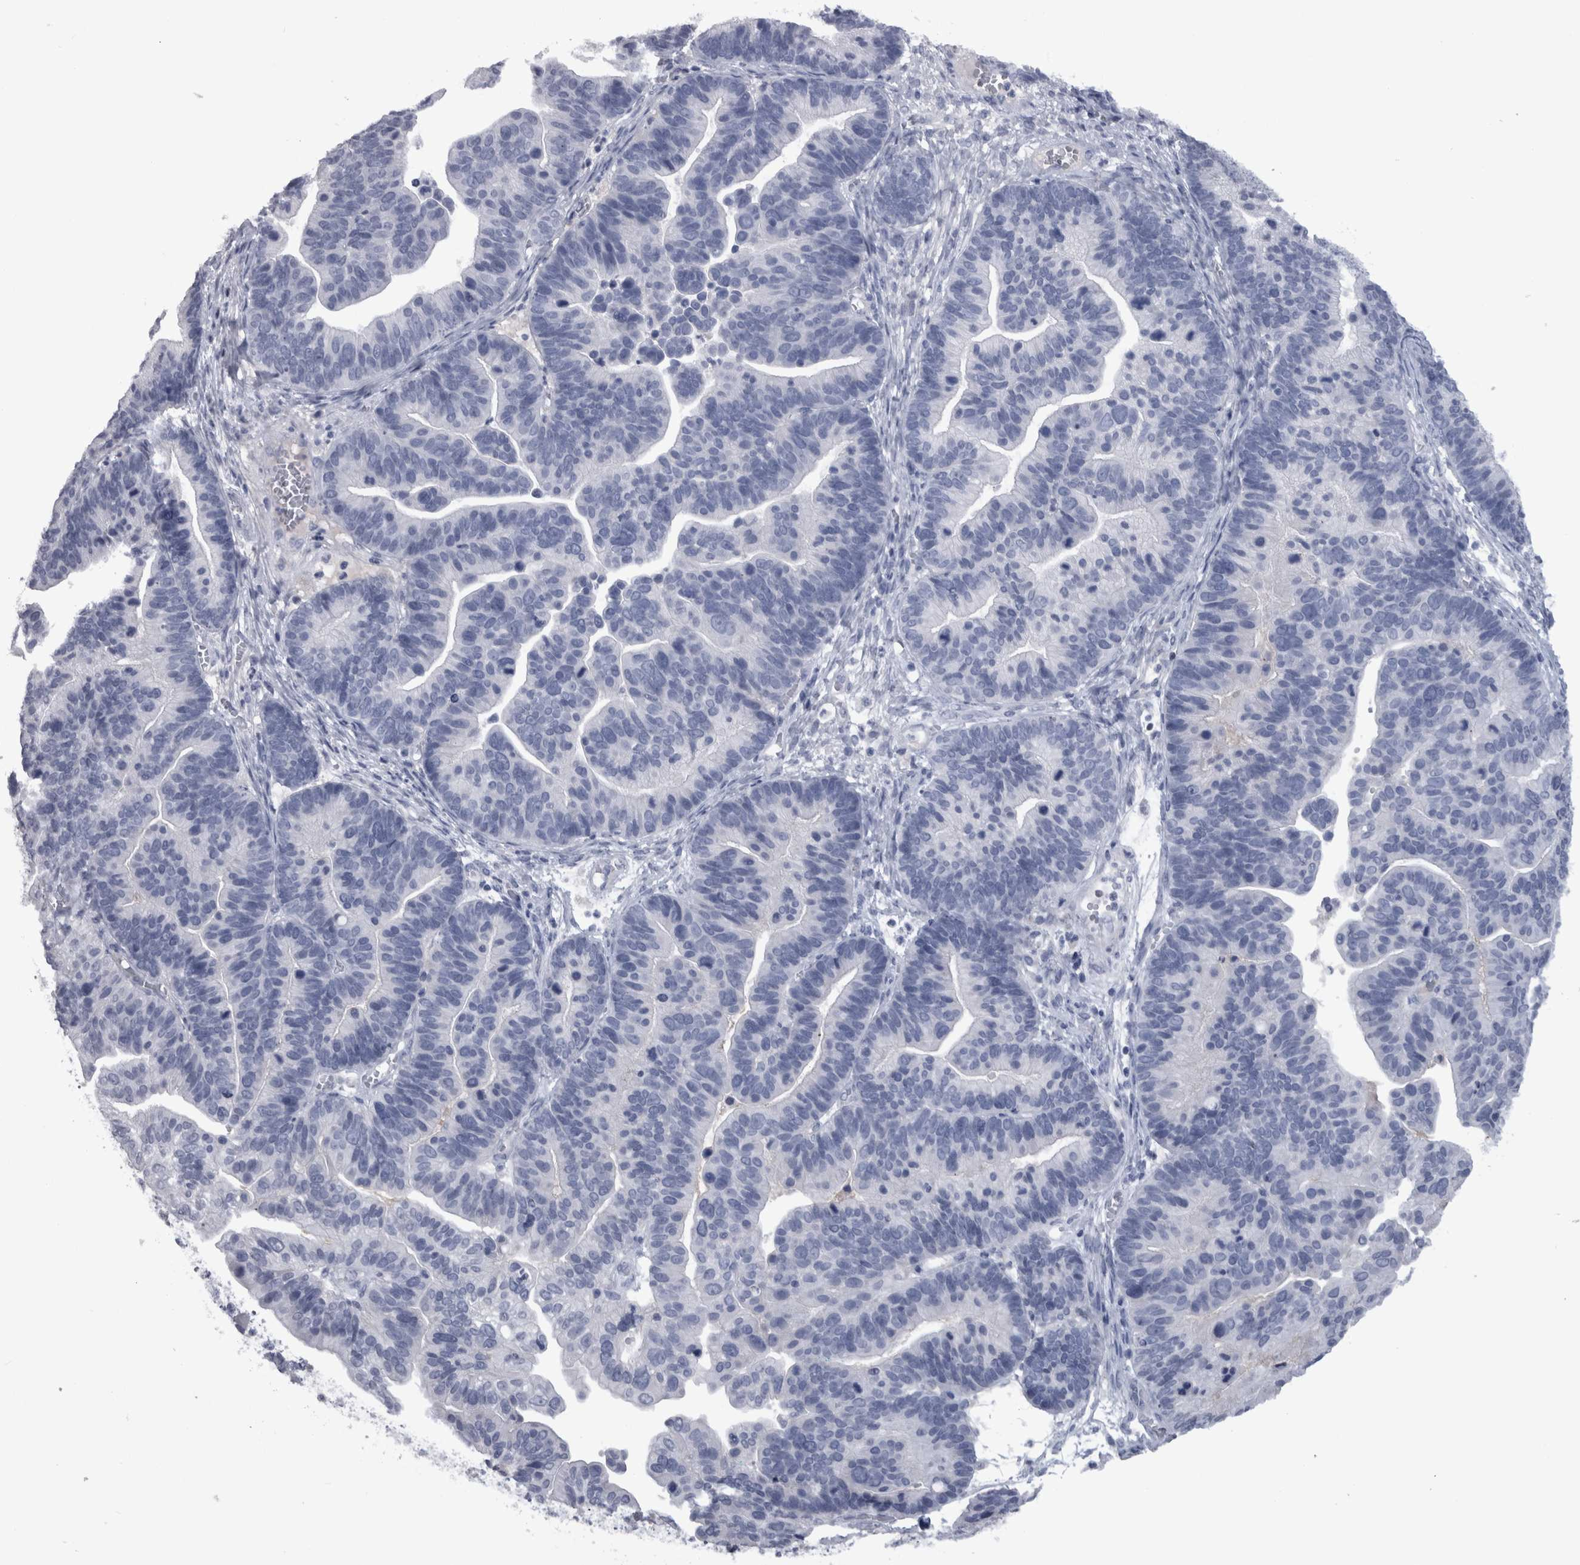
{"staining": {"intensity": "negative", "quantity": "none", "location": "none"}, "tissue": "ovarian cancer", "cell_type": "Tumor cells", "image_type": "cancer", "snomed": [{"axis": "morphology", "description": "Cystadenocarcinoma, serous, NOS"}, {"axis": "topography", "description": "Ovary"}], "caption": "Immunohistochemical staining of serous cystadenocarcinoma (ovarian) displays no significant positivity in tumor cells.", "gene": "PAX5", "patient": {"sex": "female", "age": 56}}